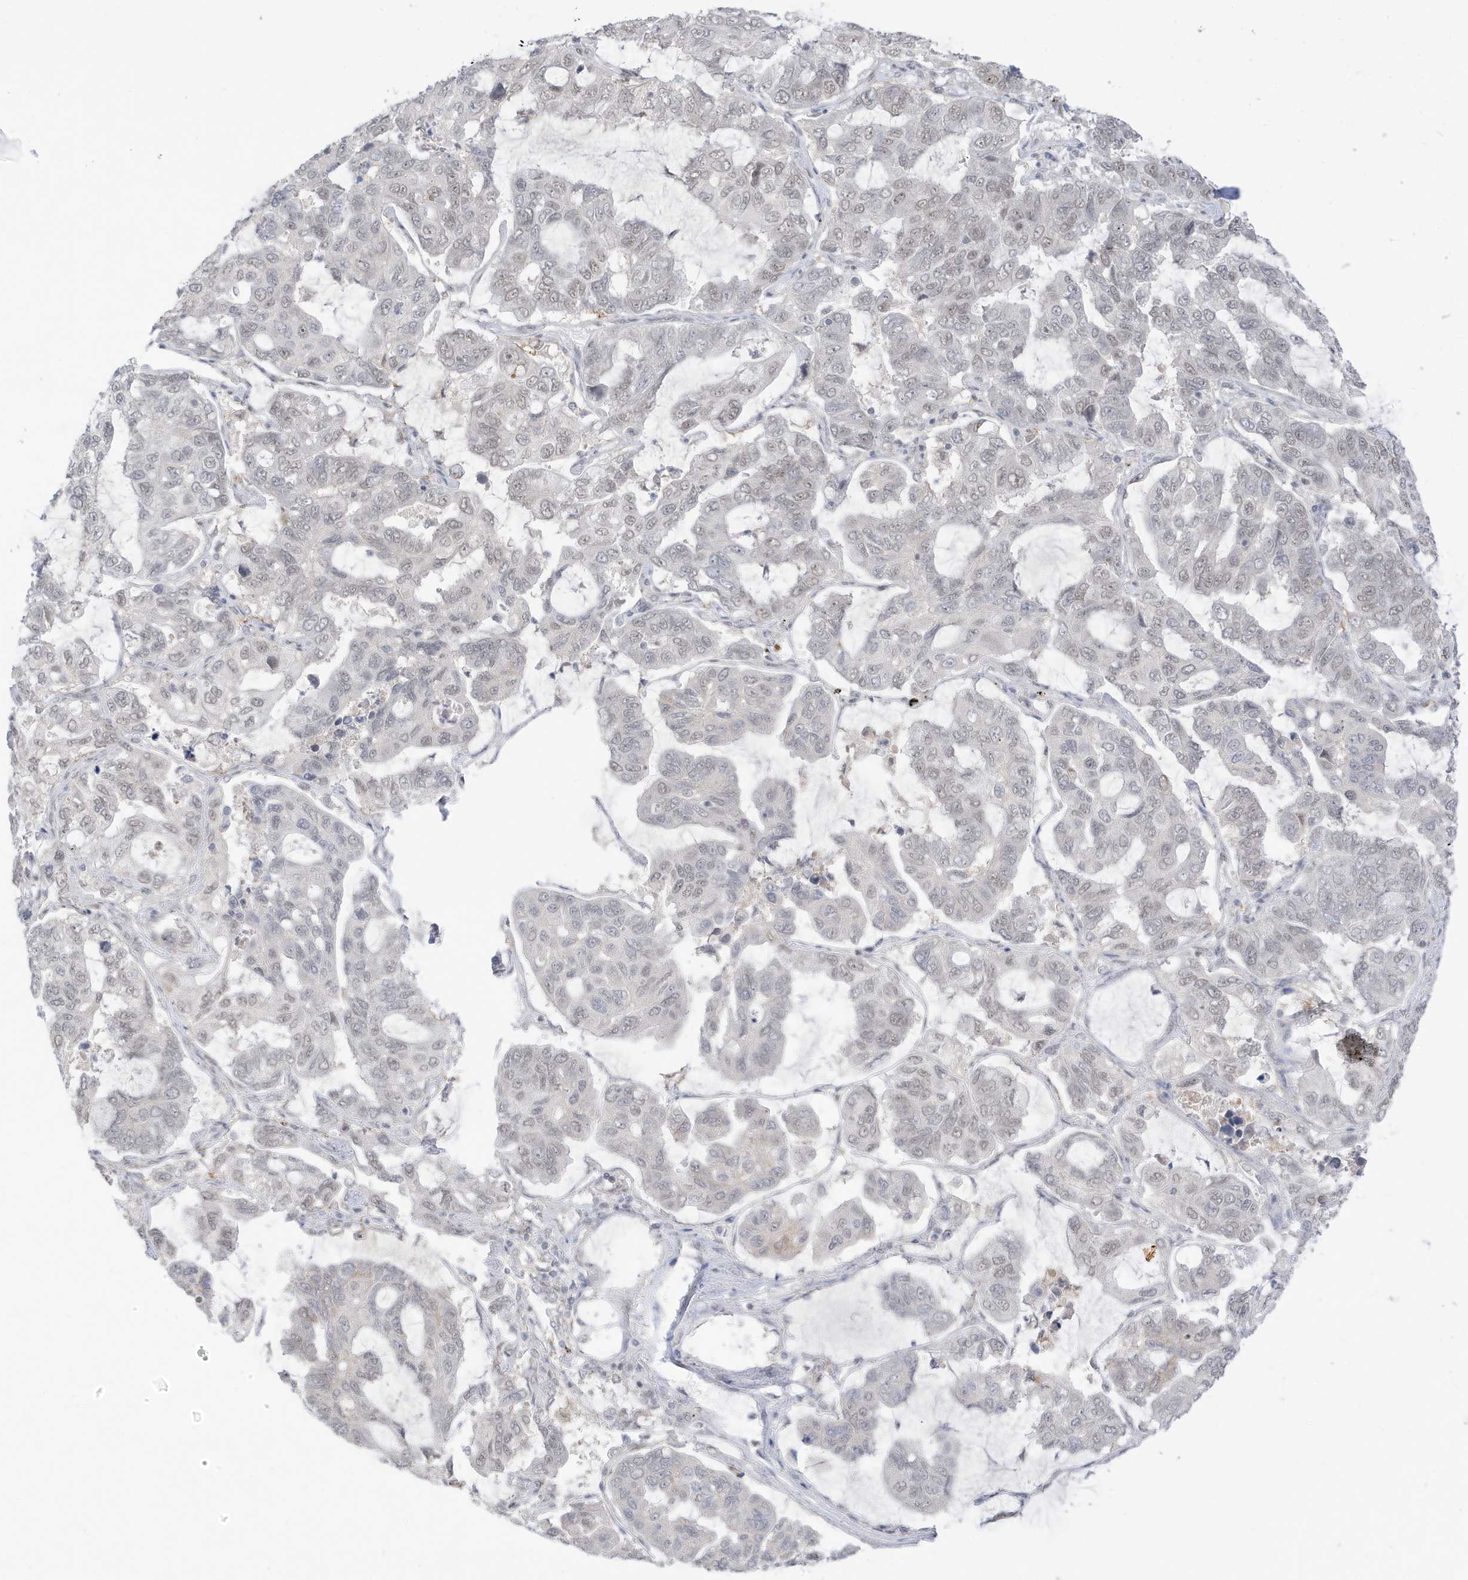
{"staining": {"intensity": "negative", "quantity": "none", "location": "none"}, "tissue": "lung cancer", "cell_type": "Tumor cells", "image_type": "cancer", "snomed": [{"axis": "morphology", "description": "Adenocarcinoma, NOS"}, {"axis": "topography", "description": "Lung"}], "caption": "Photomicrograph shows no significant protein expression in tumor cells of lung cancer (adenocarcinoma).", "gene": "MSL3", "patient": {"sex": "male", "age": 64}}